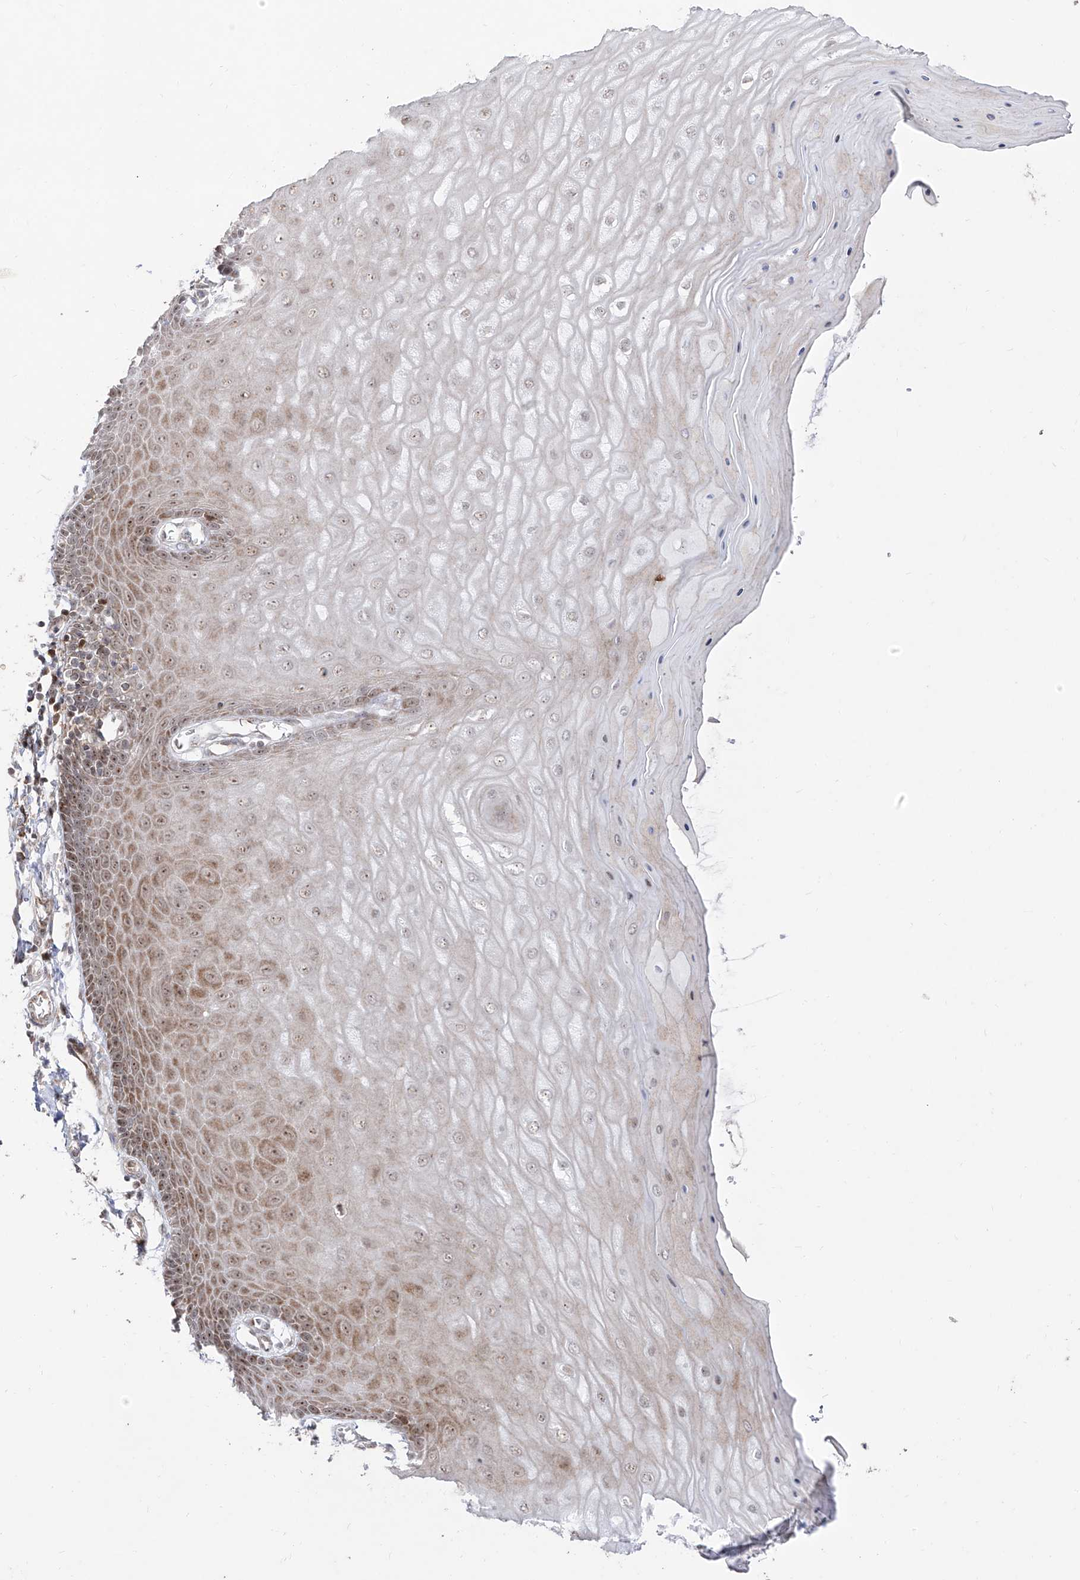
{"staining": {"intensity": "weak", "quantity": "25%-75%", "location": "nuclear"}, "tissue": "cervix", "cell_type": "Glandular cells", "image_type": "normal", "snomed": [{"axis": "morphology", "description": "Normal tissue, NOS"}, {"axis": "topography", "description": "Cervix"}], "caption": "A low amount of weak nuclear expression is seen in about 25%-75% of glandular cells in unremarkable cervix. Using DAB (brown) and hematoxylin (blue) stains, captured at high magnification using brightfield microscopy.", "gene": "ZNF180", "patient": {"sex": "female", "age": 55}}